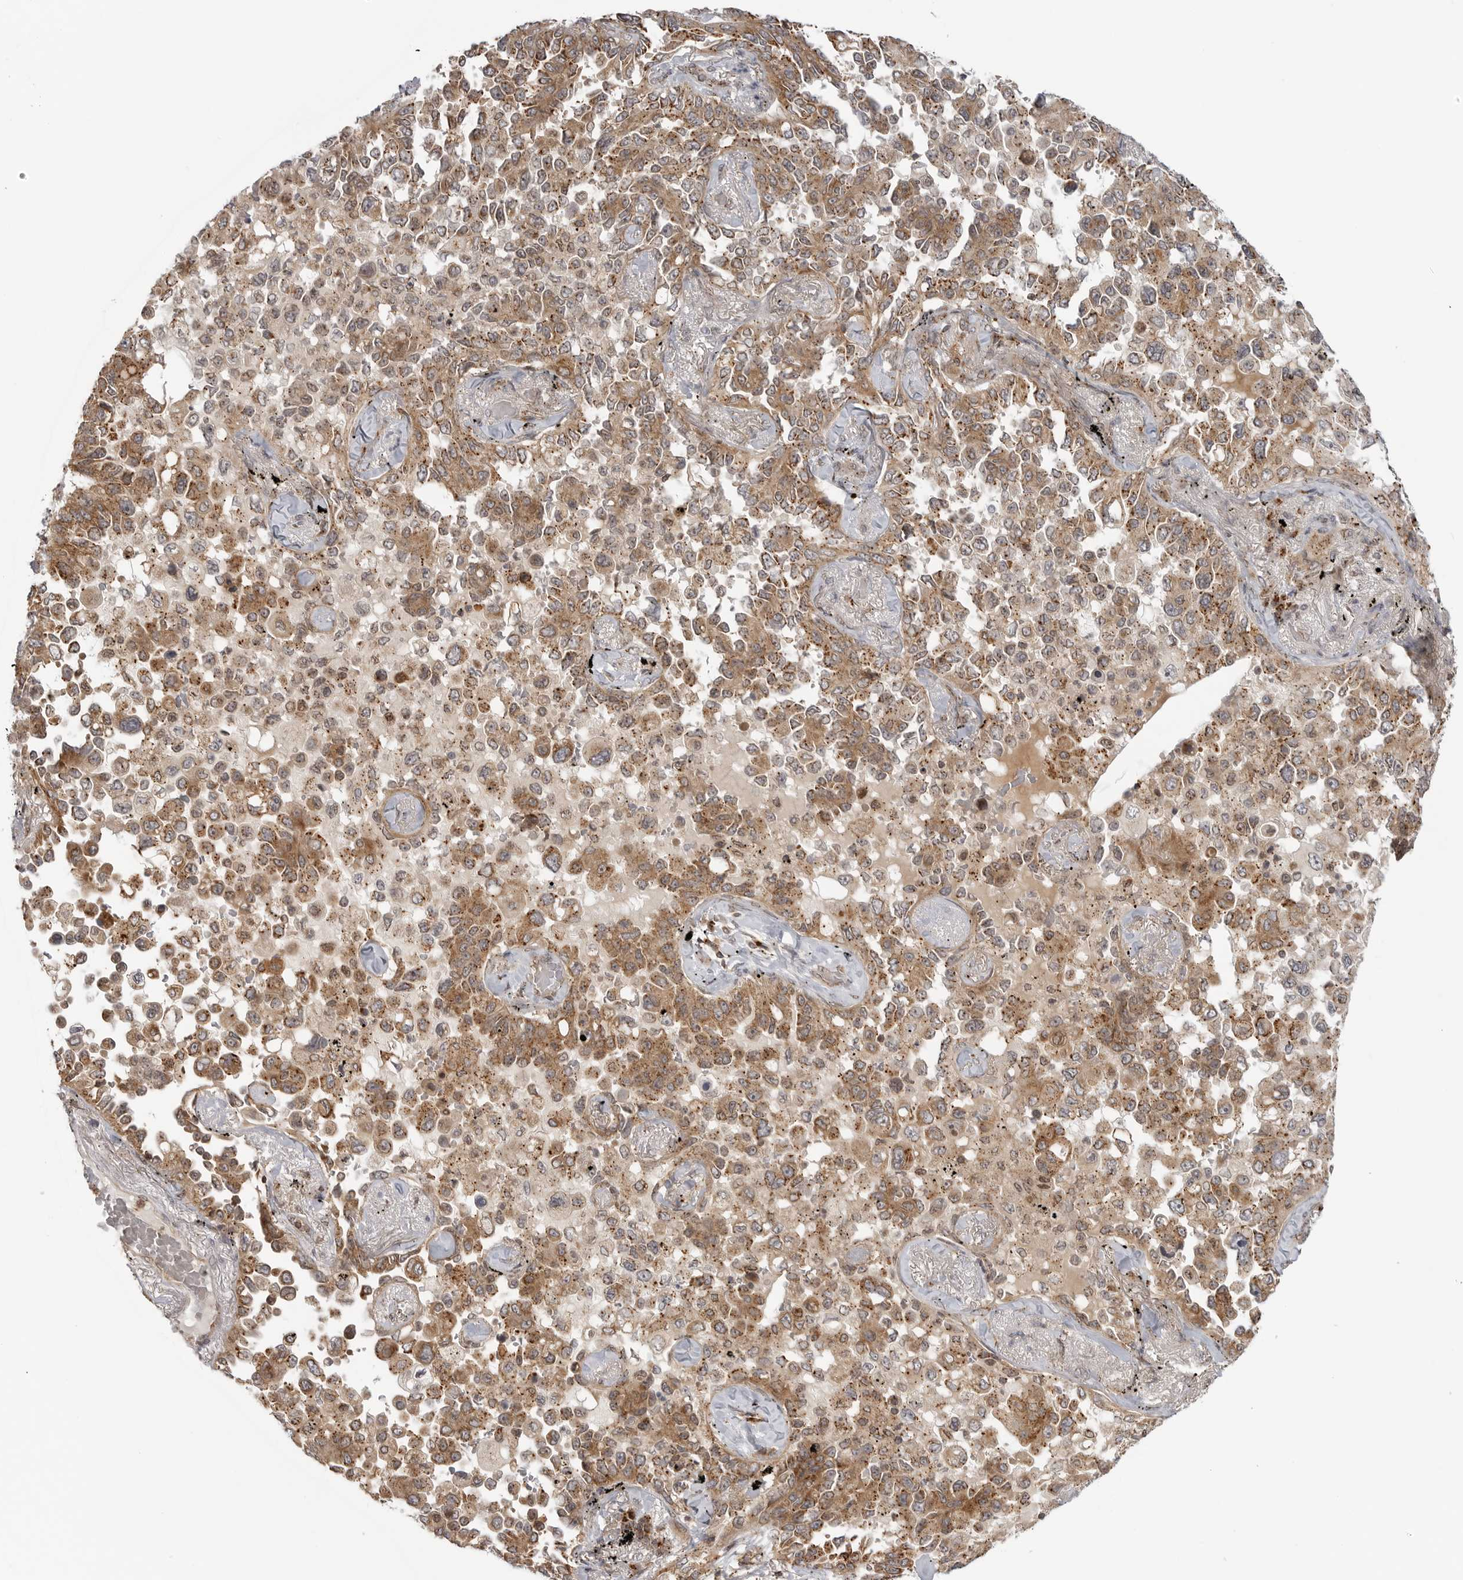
{"staining": {"intensity": "moderate", "quantity": ">75%", "location": "cytoplasmic/membranous"}, "tissue": "lung cancer", "cell_type": "Tumor cells", "image_type": "cancer", "snomed": [{"axis": "morphology", "description": "Adenocarcinoma, NOS"}, {"axis": "topography", "description": "Lung"}], "caption": "High-power microscopy captured an IHC histopathology image of lung cancer (adenocarcinoma), revealing moderate cytoplasmic/membranous positivity in approximately >75% of tumor cells. The staining was performed using DAB (3,3'-diaminobenzidine), with brown indicating positive protein expression. Nuclei are stained blue with hematoxylin.", "gene": "COPA", "patient": {"sex": "female", "age": 67}}